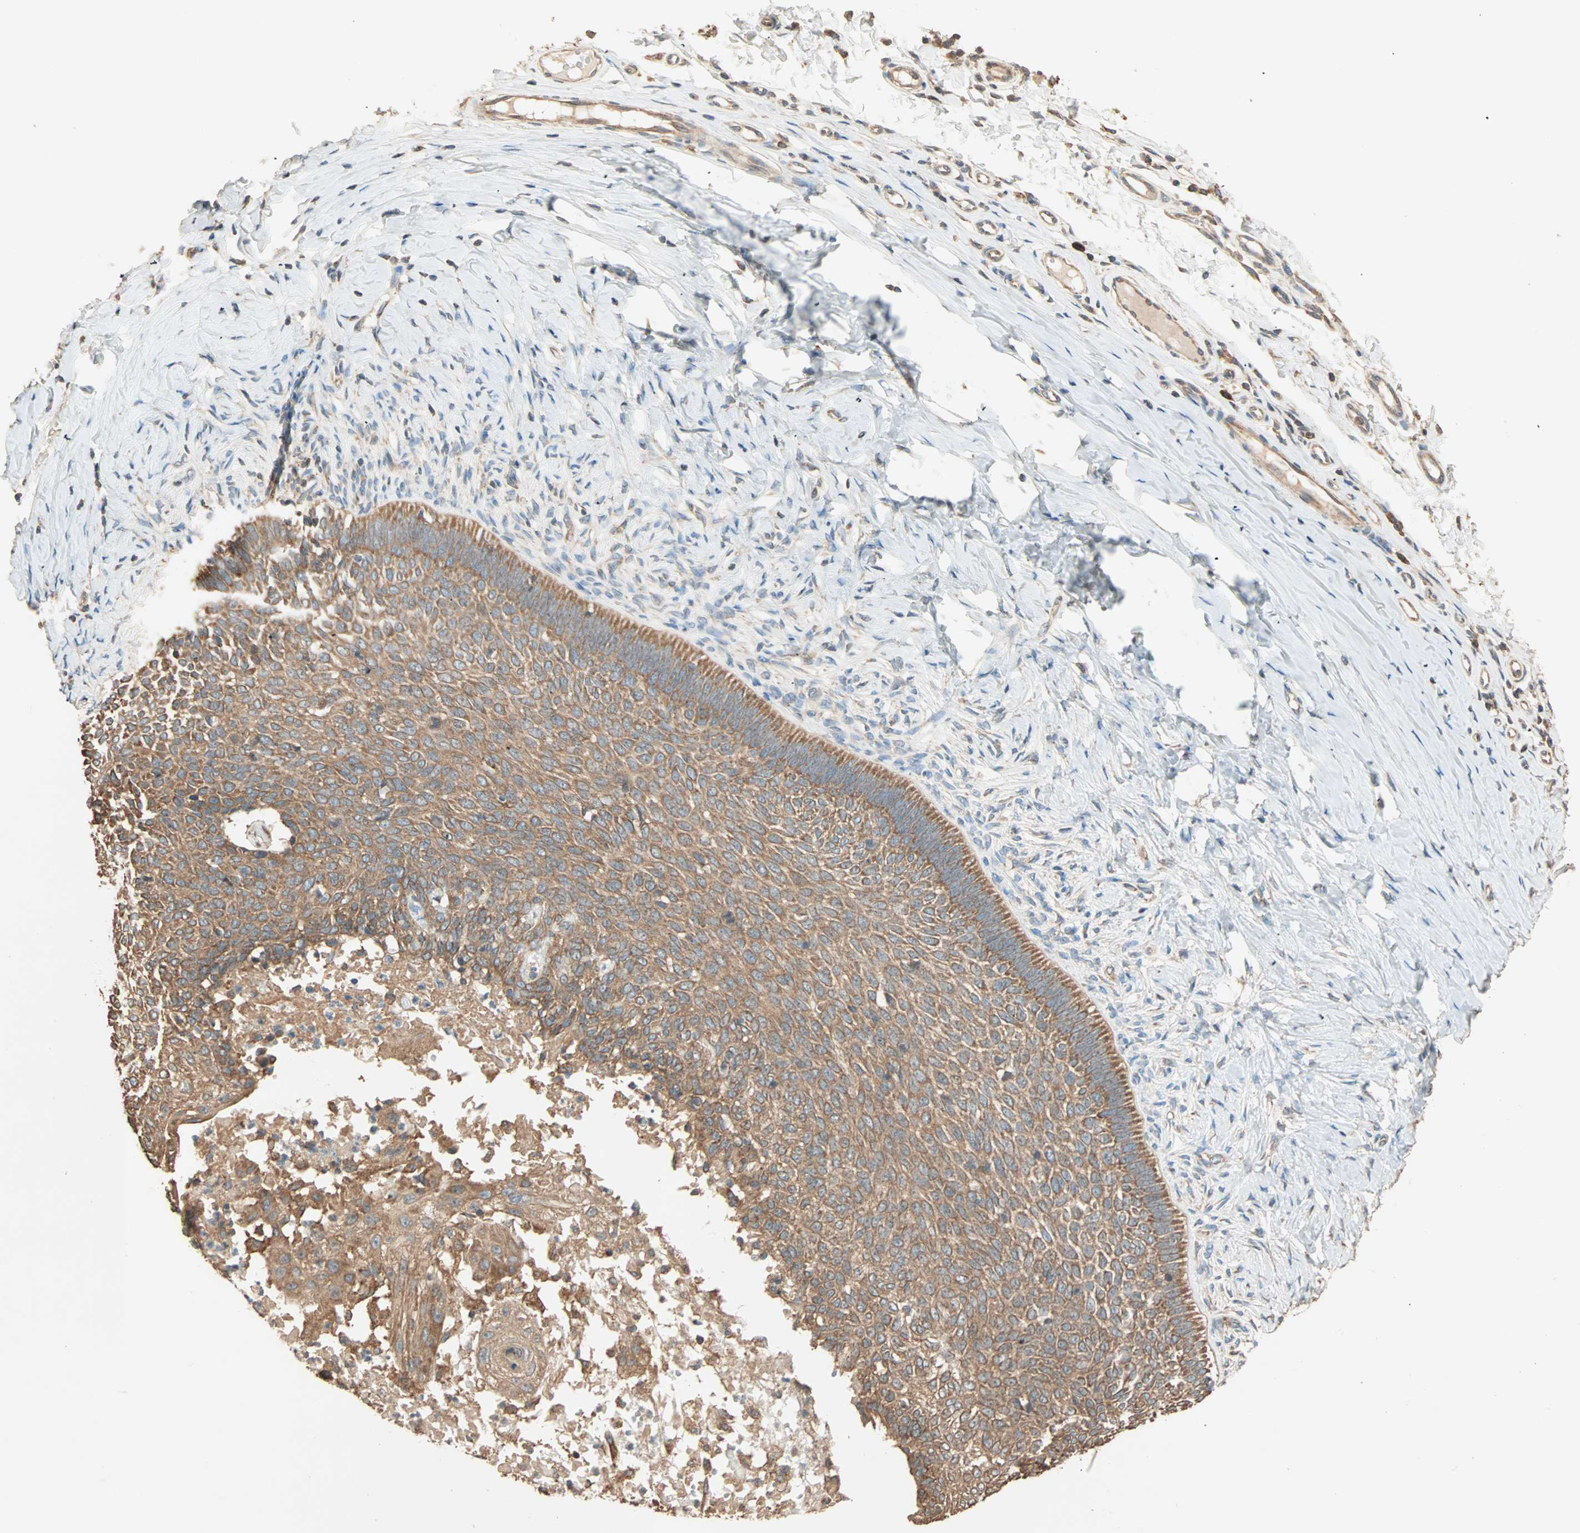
{"staining": {"intensity": "moderate", "quantity": ">75%", "location": "cytoplasmic/membranous"}, "tissue": "skin cancer", "cell_type": "Tumor cells", "image_type": "cancer", "snomed": [{"axis": "morphology", "description": "Normal tissue, NOS"}, {"axis": "morphology", "description": "Basal cell carcinoma"}, {"axis": "topography", "description": "Skin"}], "caption": "The image shows a brown stain indicating the presence of a protein in the cytoplasmic/membranous of tumor cells in skin basal cell carcinoma.", "gene": "EIF4G2", "patient": {"sex": "male", "age": 87}}